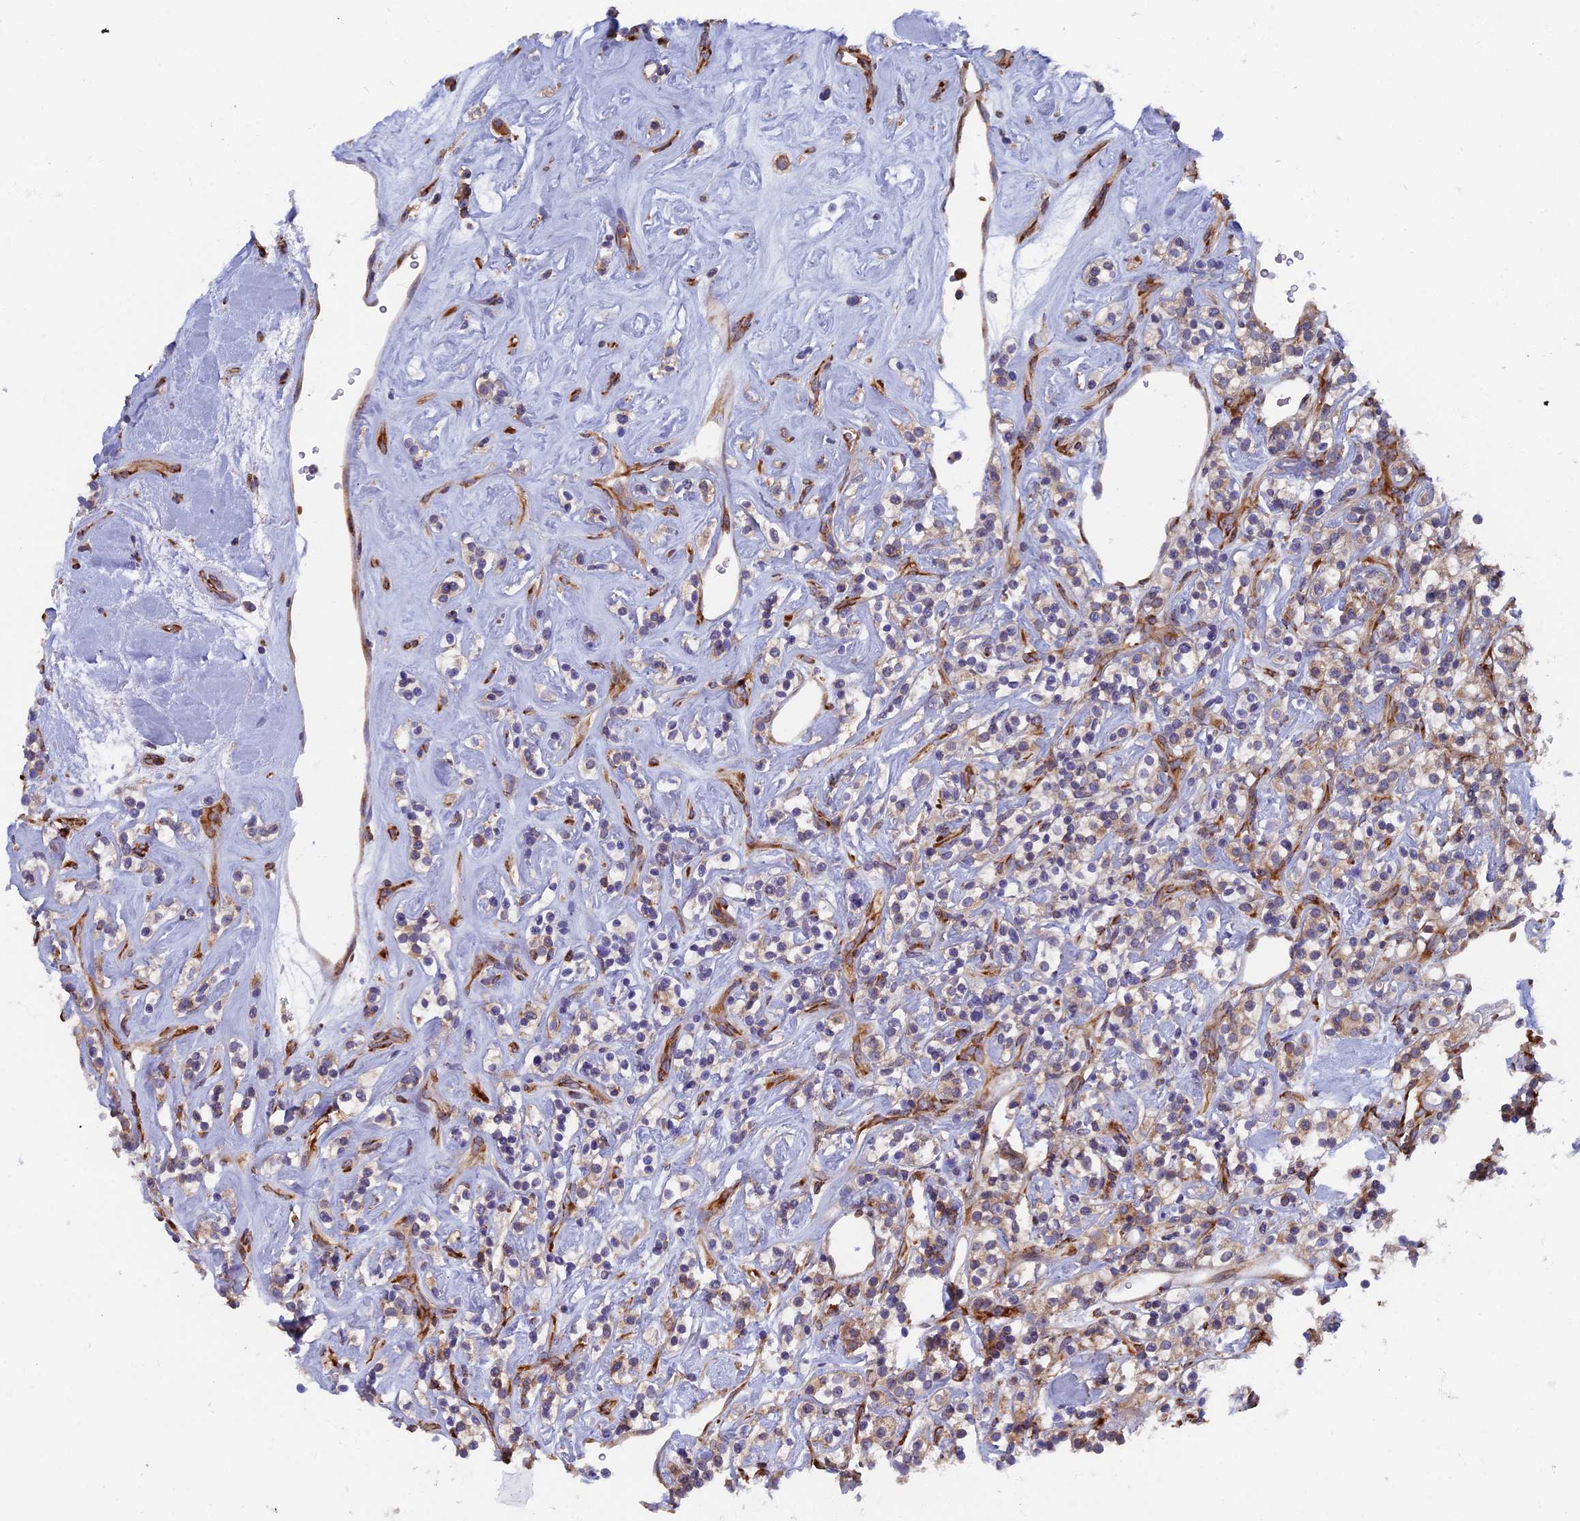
{"staining": {"intensity": "weak", "quantity": "25%-75%", "location": "cytoplasmic/membranous"}, "tissue": "renal cancer", "cell_type": "Tumor cells", "image_type": "cancer", "snomed": [{"axis": "morphology", "description": "Adenocarcinoma, NOS"}, {"axis": "topography", "description": "Kidney"}], "caption": "Protein staining shows weak cytoplasmic/membranous positivity in about 25%-75% of tumor cells in adenocarcinoma (renal).", "gene": "YBX1", "patient": {"sex": "male", "age": 77}}